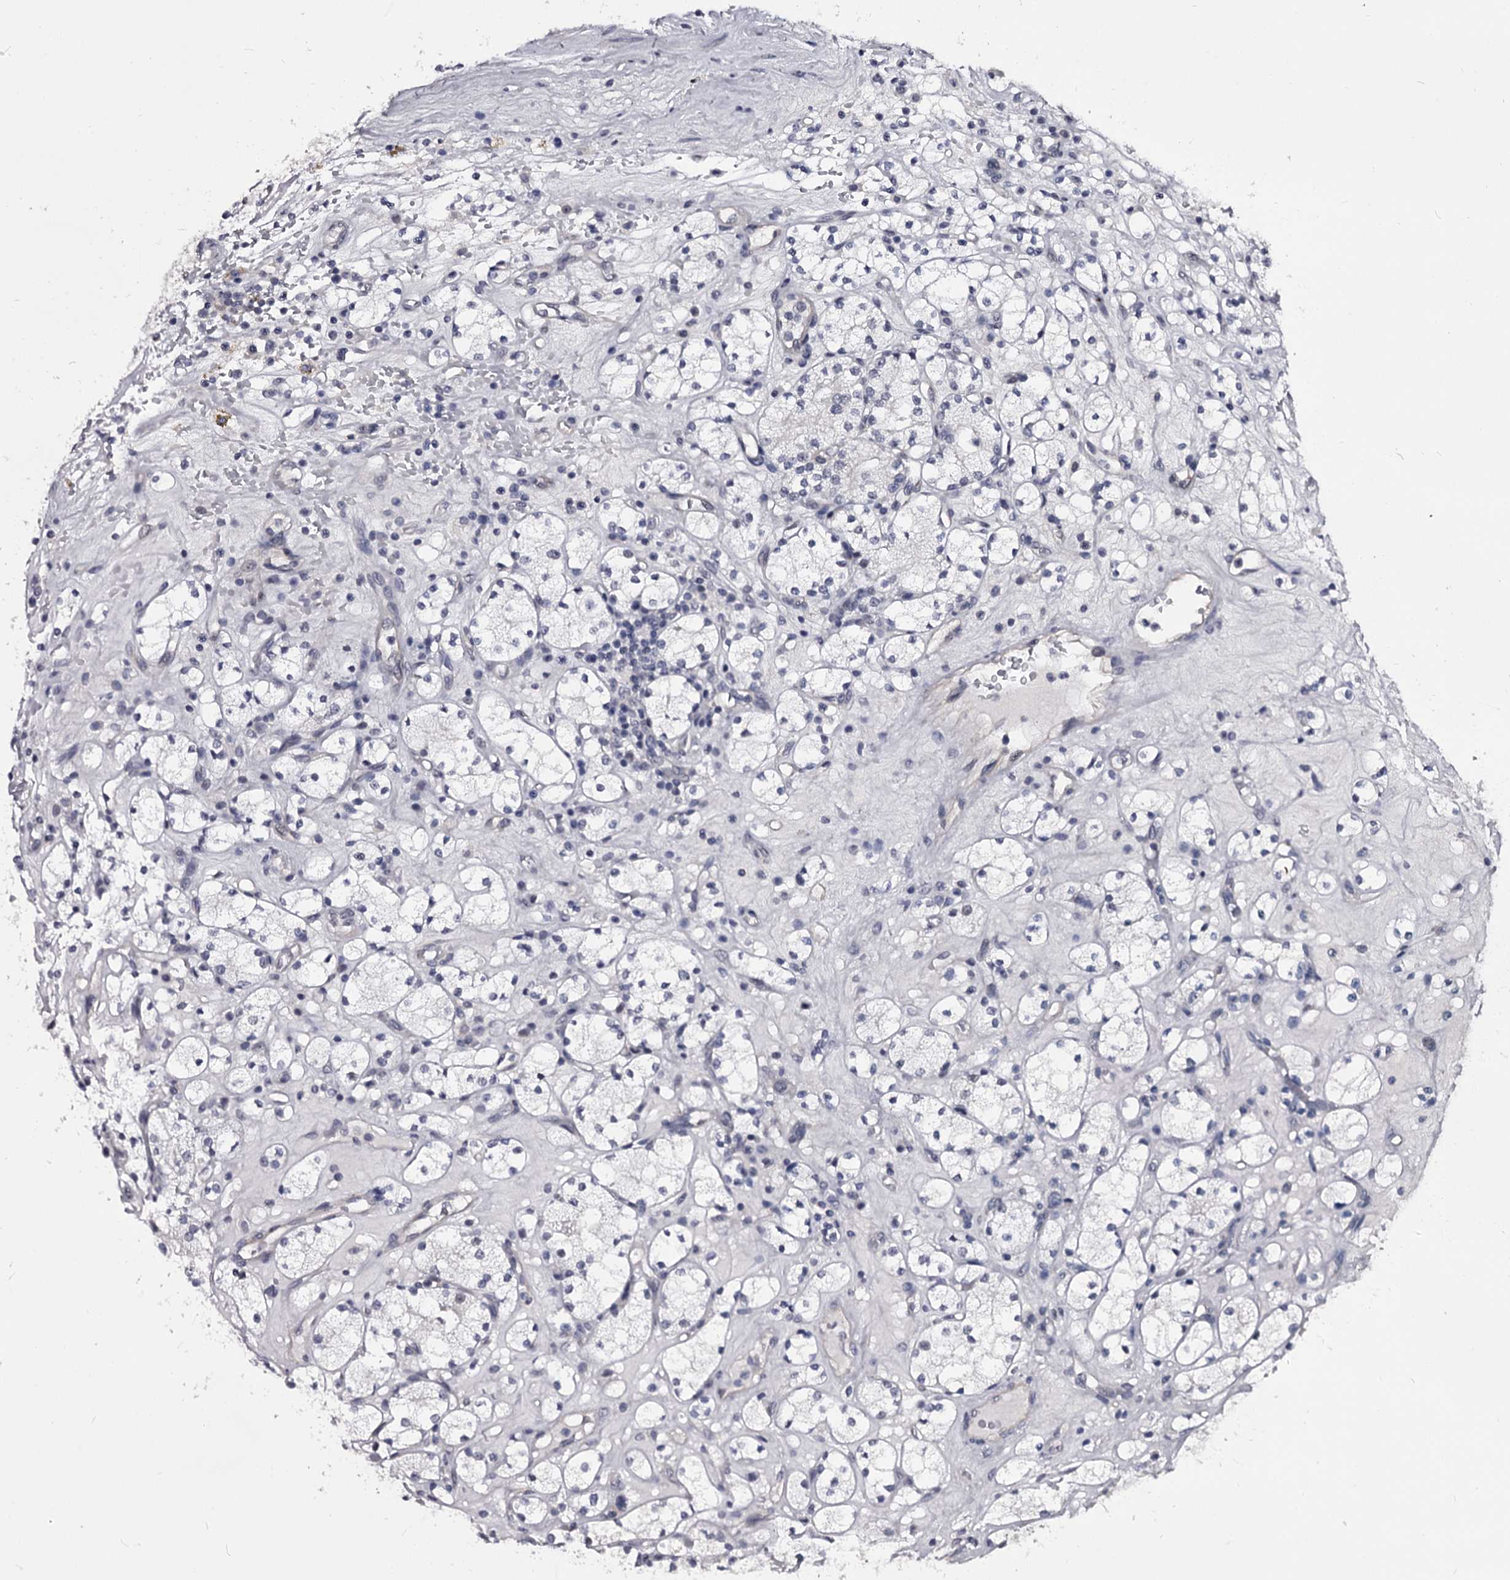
{"staining": {"intensity": "negative", "quantity": "none", "location": "none"}, "tissue": "renal cancer", "cell_type": "Tumor cells", "image_type": "cancer", "snomed": [{"axis": "morphology", "description": "Adenocarcinoma, NOS"}, {"axis": "topography", "description": "Kidney"}], "caption": "Immunohistochemistry histopathology image of neoplastic tissue: renal adenocarcinoma stained with DAB (3,3'-diaminobenzidine) reveals no significant protein positivity in tumor cells.", "gene": "OVOL2", "patient": {"sex": "male", "age": 77}}